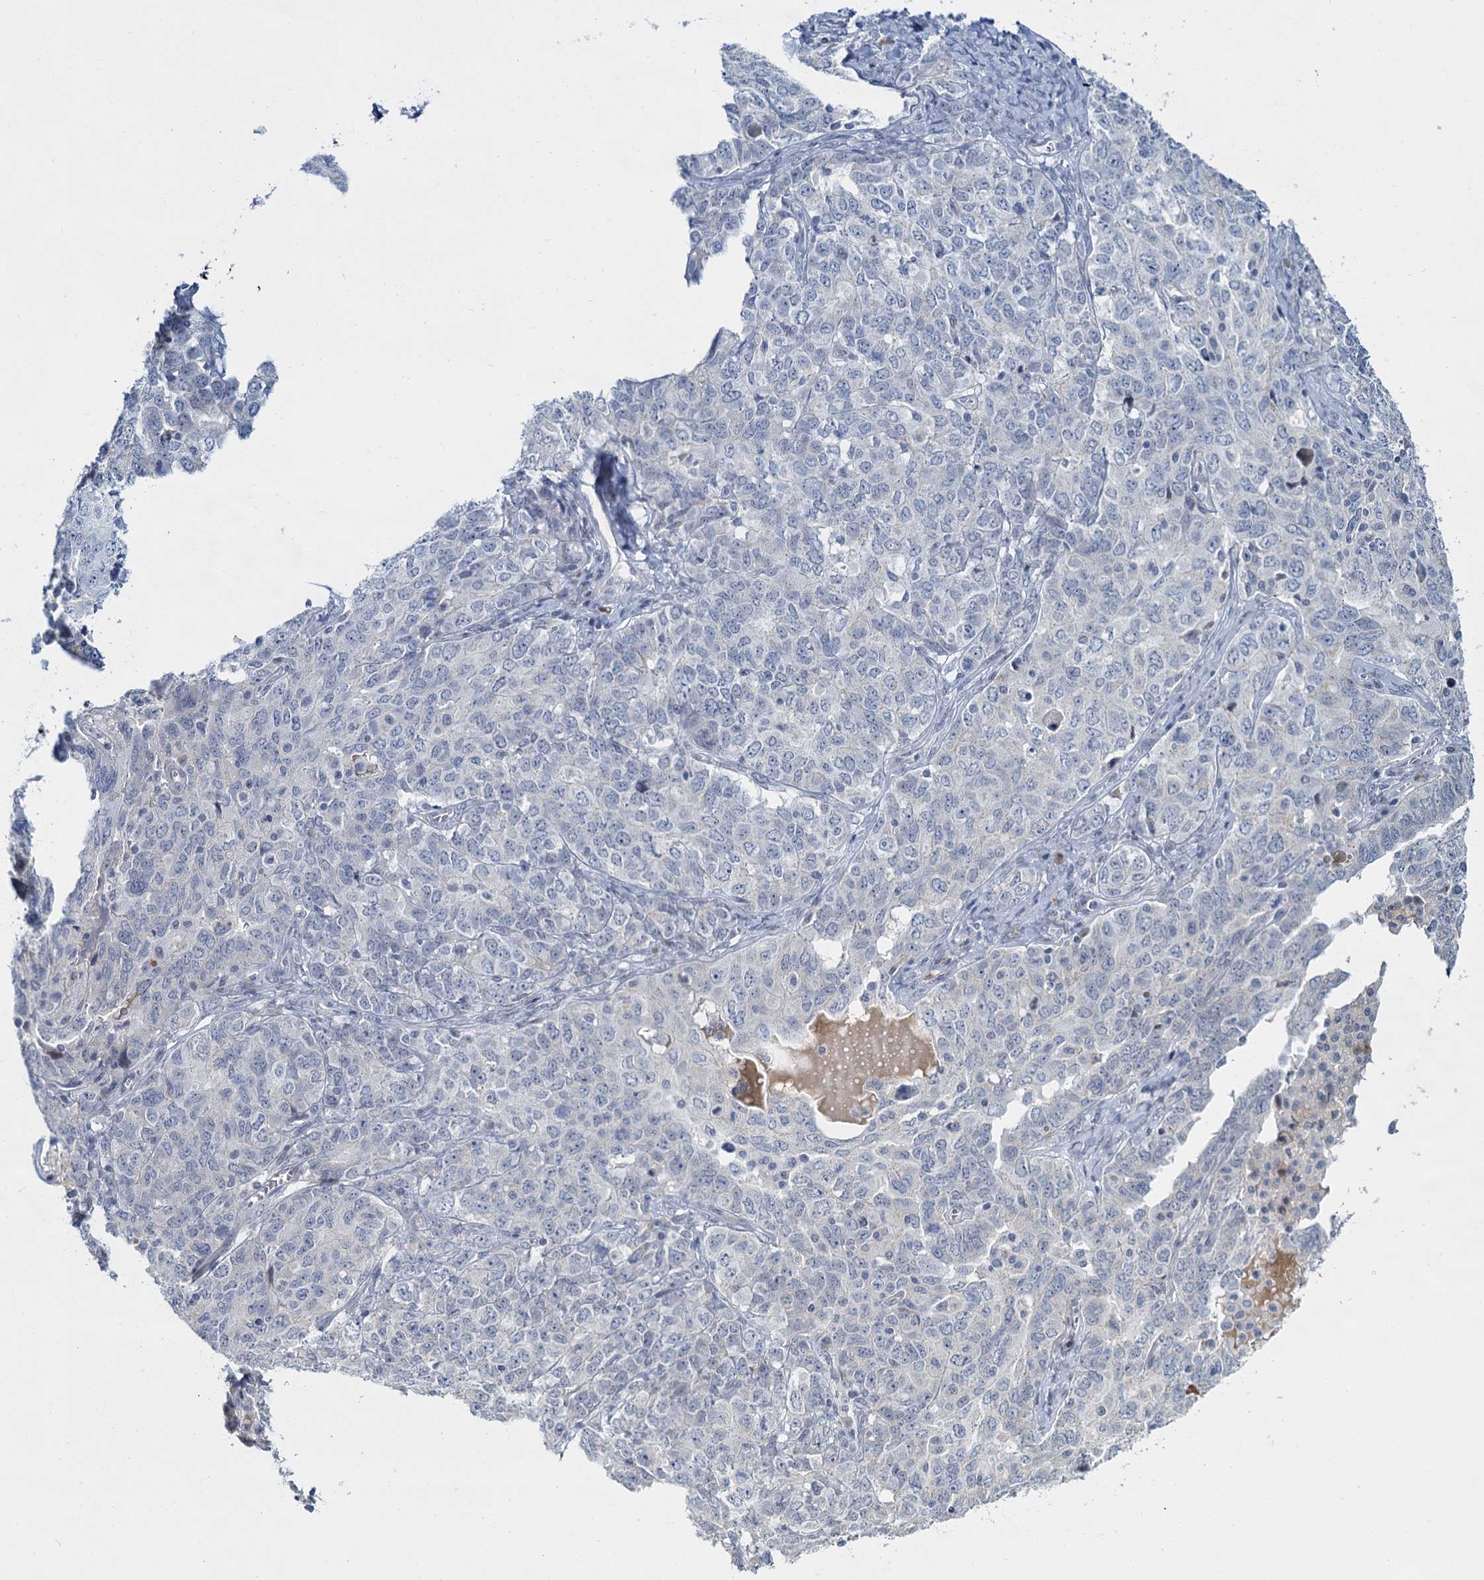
{"staining": {"intensity": "negative", "quantity": "none", "location": "none"}, "tissue": "ovarian cancer", "cell_type": "Tumor cells", "image_type": "cancer", "snomed": [{"axis": "morphology", "description": "Carcinoma, endometroid"}, {"axis": "topography", "description": "Ovary"}], "caption": "Immunohistochemistry image of ovarian endometroid carcinoma stained for a protein (brown), which demonstrates no expression in tumor cells.", "gene": "ACRBP", "patient": {"sex": "female", "age": 62}}